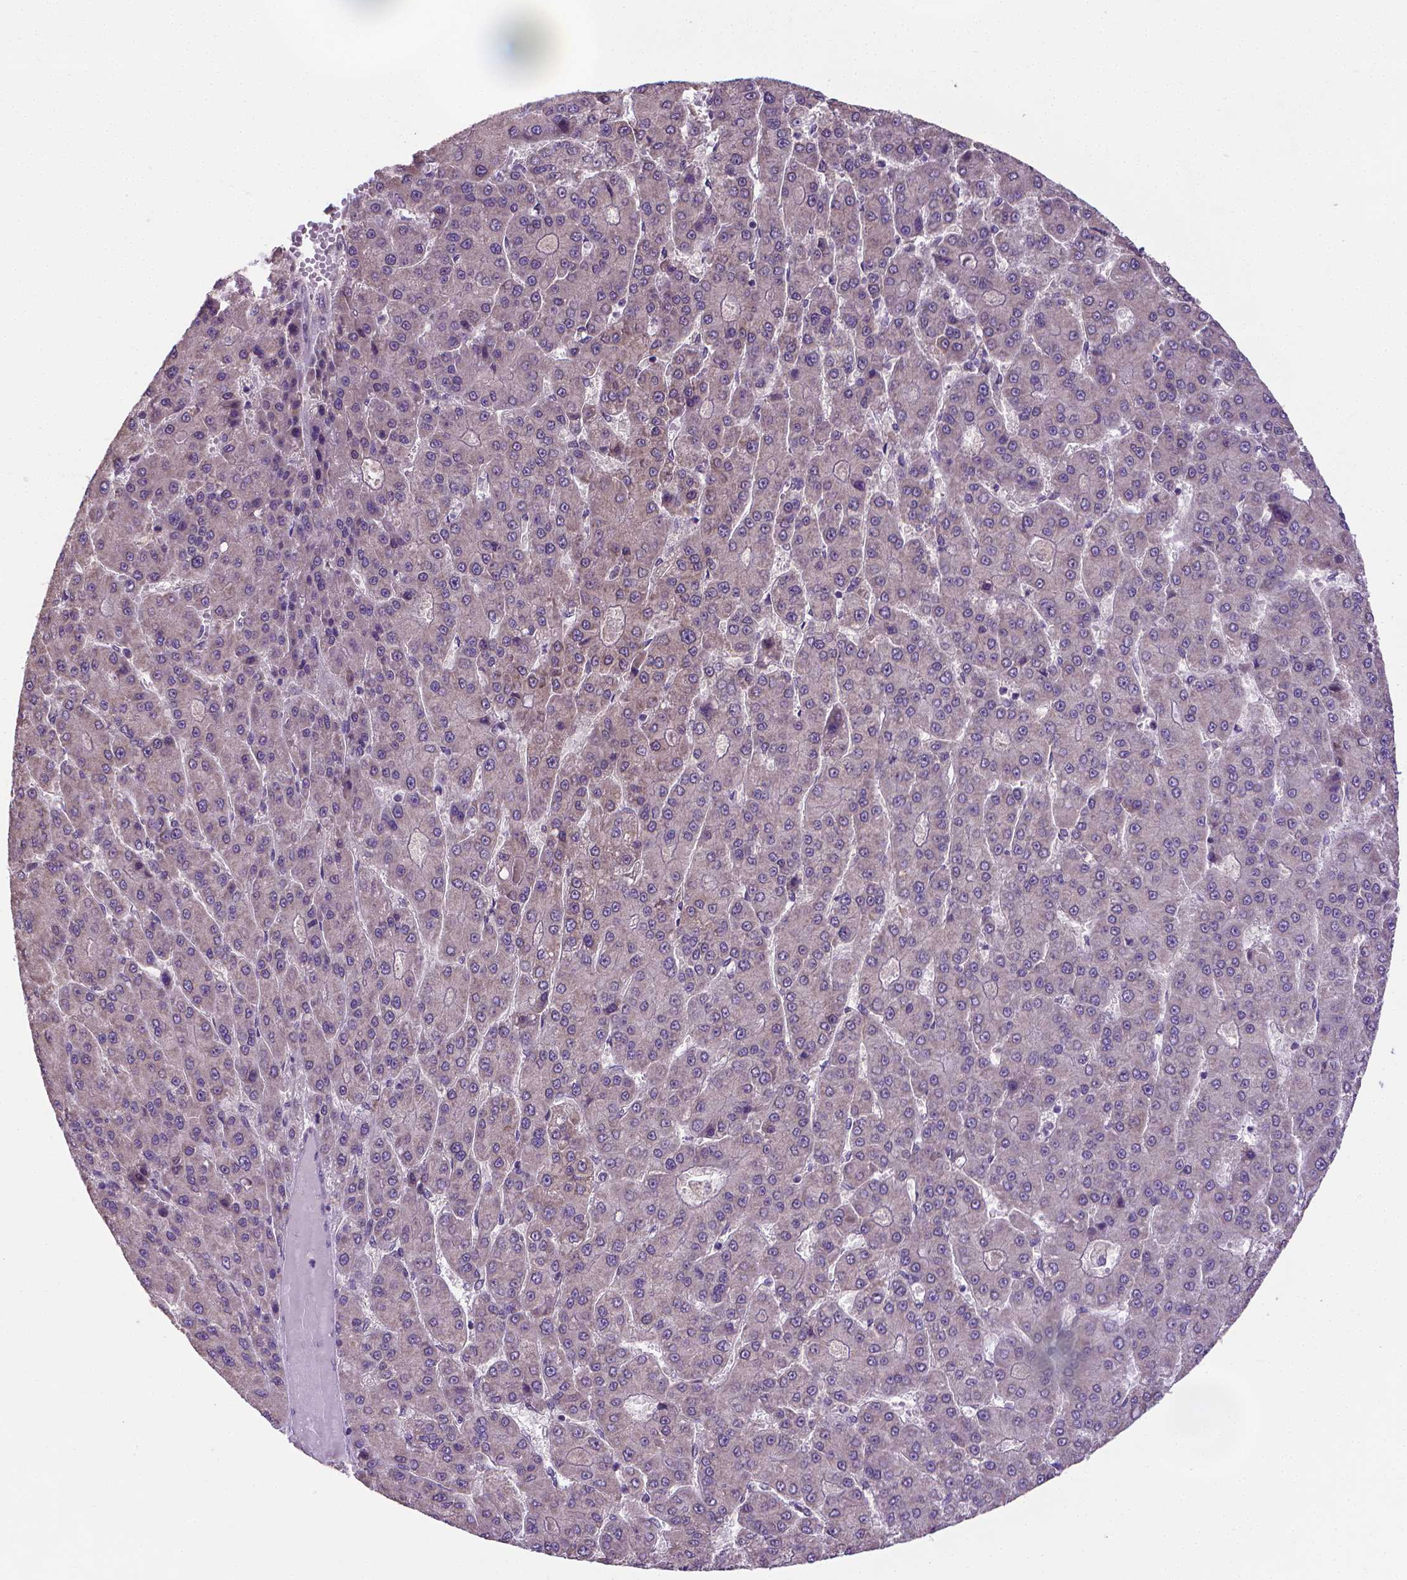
{"staining": {"intensity": "negative", "quantity": "none", "location": "none"}, "tissue": "liver cancer", "cell_type": "Tumor cells", "image_type": "cancer", "snomed": [{"axis": "morphology", "description": "Carcinoma, Hepatocellular, NOS"}, {"axis": "topography", "description": "Liver"}], "caption": "Immunohistochemistry micrograph of liver hepatocellular carcinoma stained for a protein (brown), which exhibits no expression in tumor cells. (Immunohistochemistry (ihc), brightfield microscopy, high magnification).", "gene": "GPR63", "patient": {"sex": "male", "age": 70}}